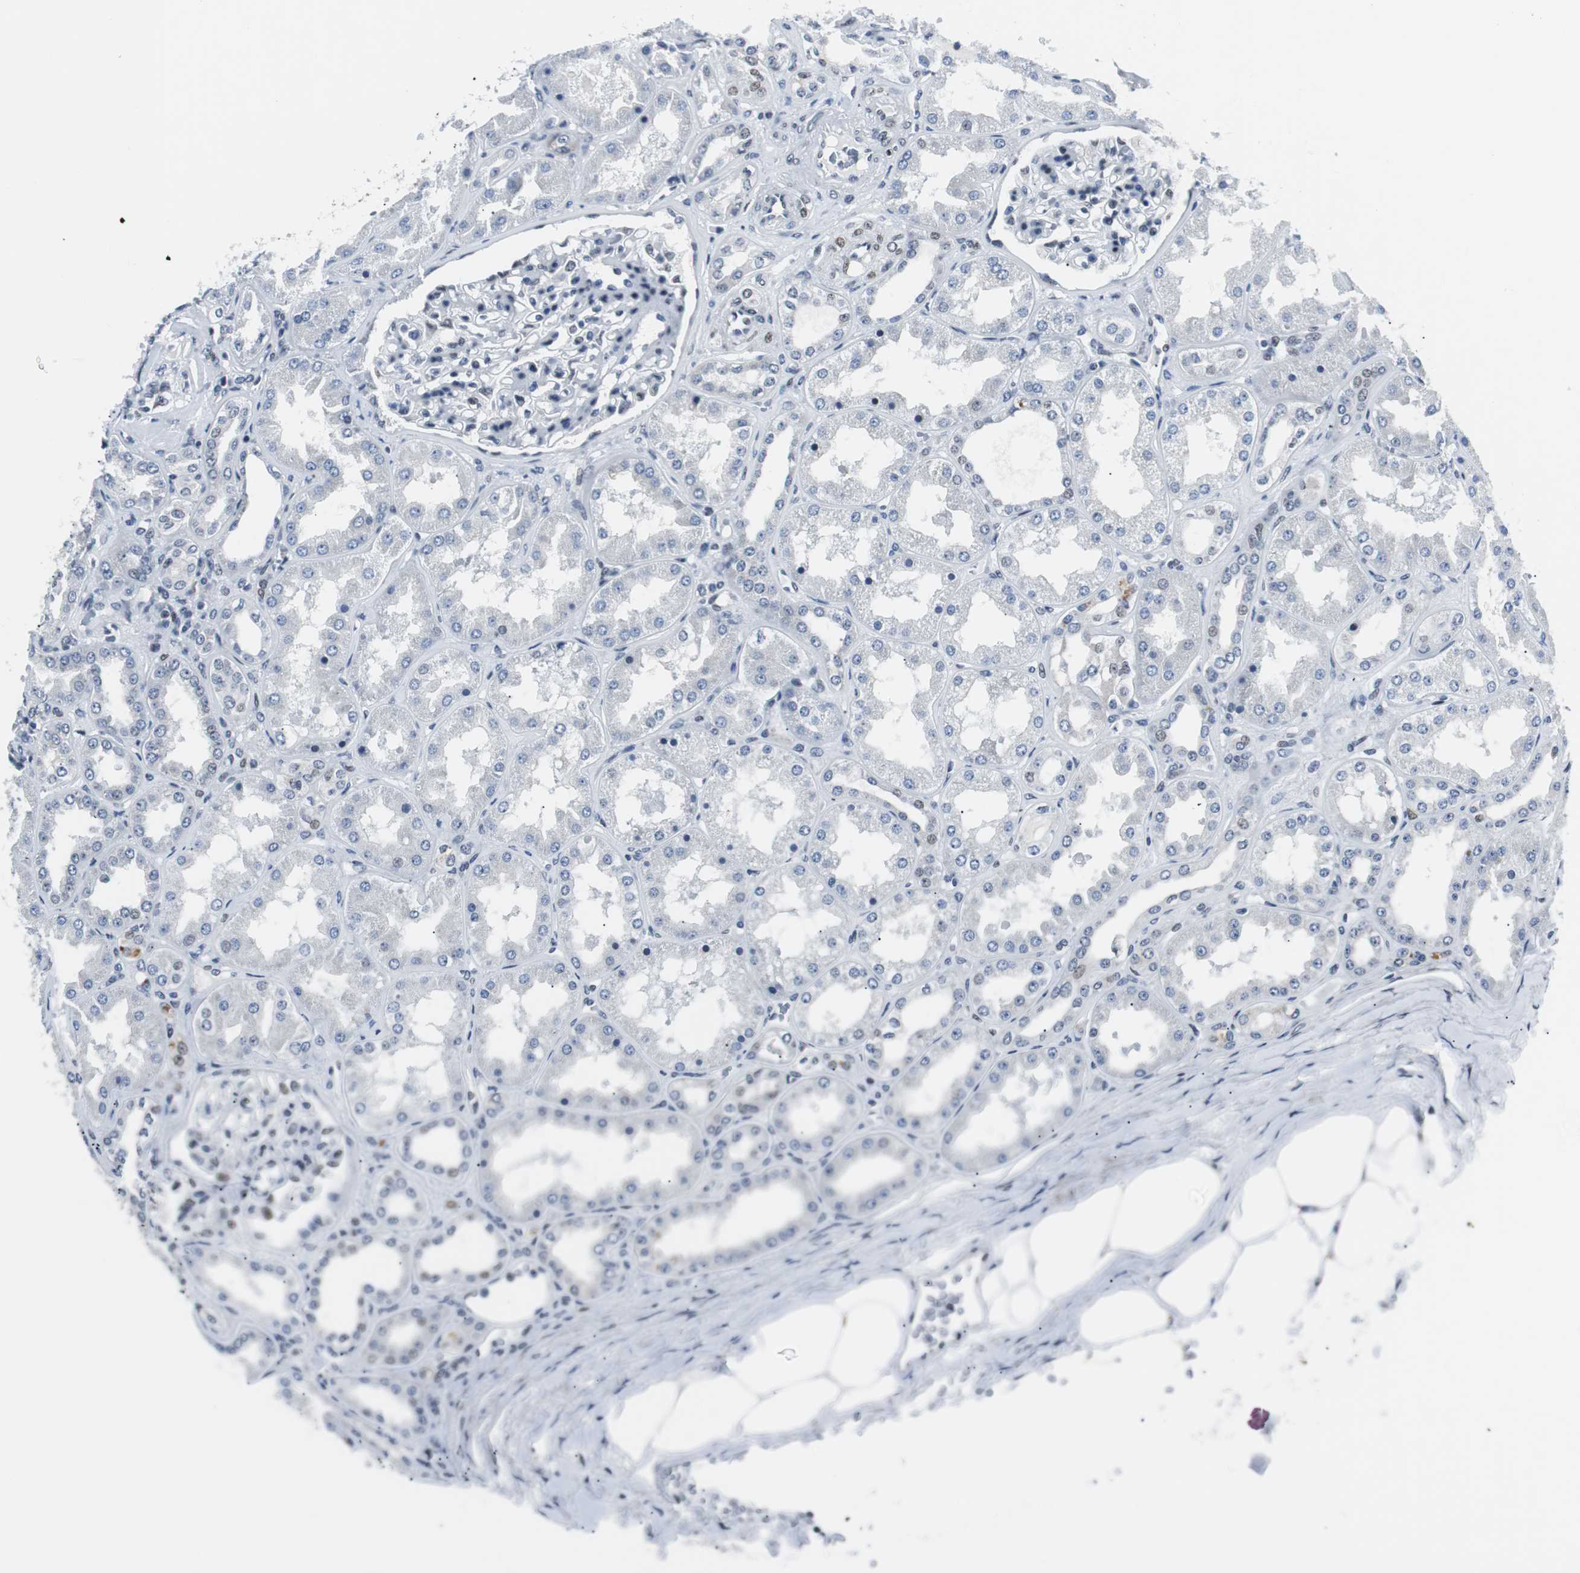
{"staining": {"intensity": "weak", "quantity": "25%-75%", "location": "nuclear"}, "tissue": "kidney", "cell_type": "Cells in glomeruli", "image_type": "normal", "snomed": [{"axis": "morphology", "description": "Normal tissue, NOS"}, {"axis": "topography", "description": "Kidney"}], "caption": "Protein analysis of benign kidney displays weak nuclear staining in about 25%-75% of cells in glomeruli.", "gene": "MTA1", "patient": {"sex": "female", "age": 56}}